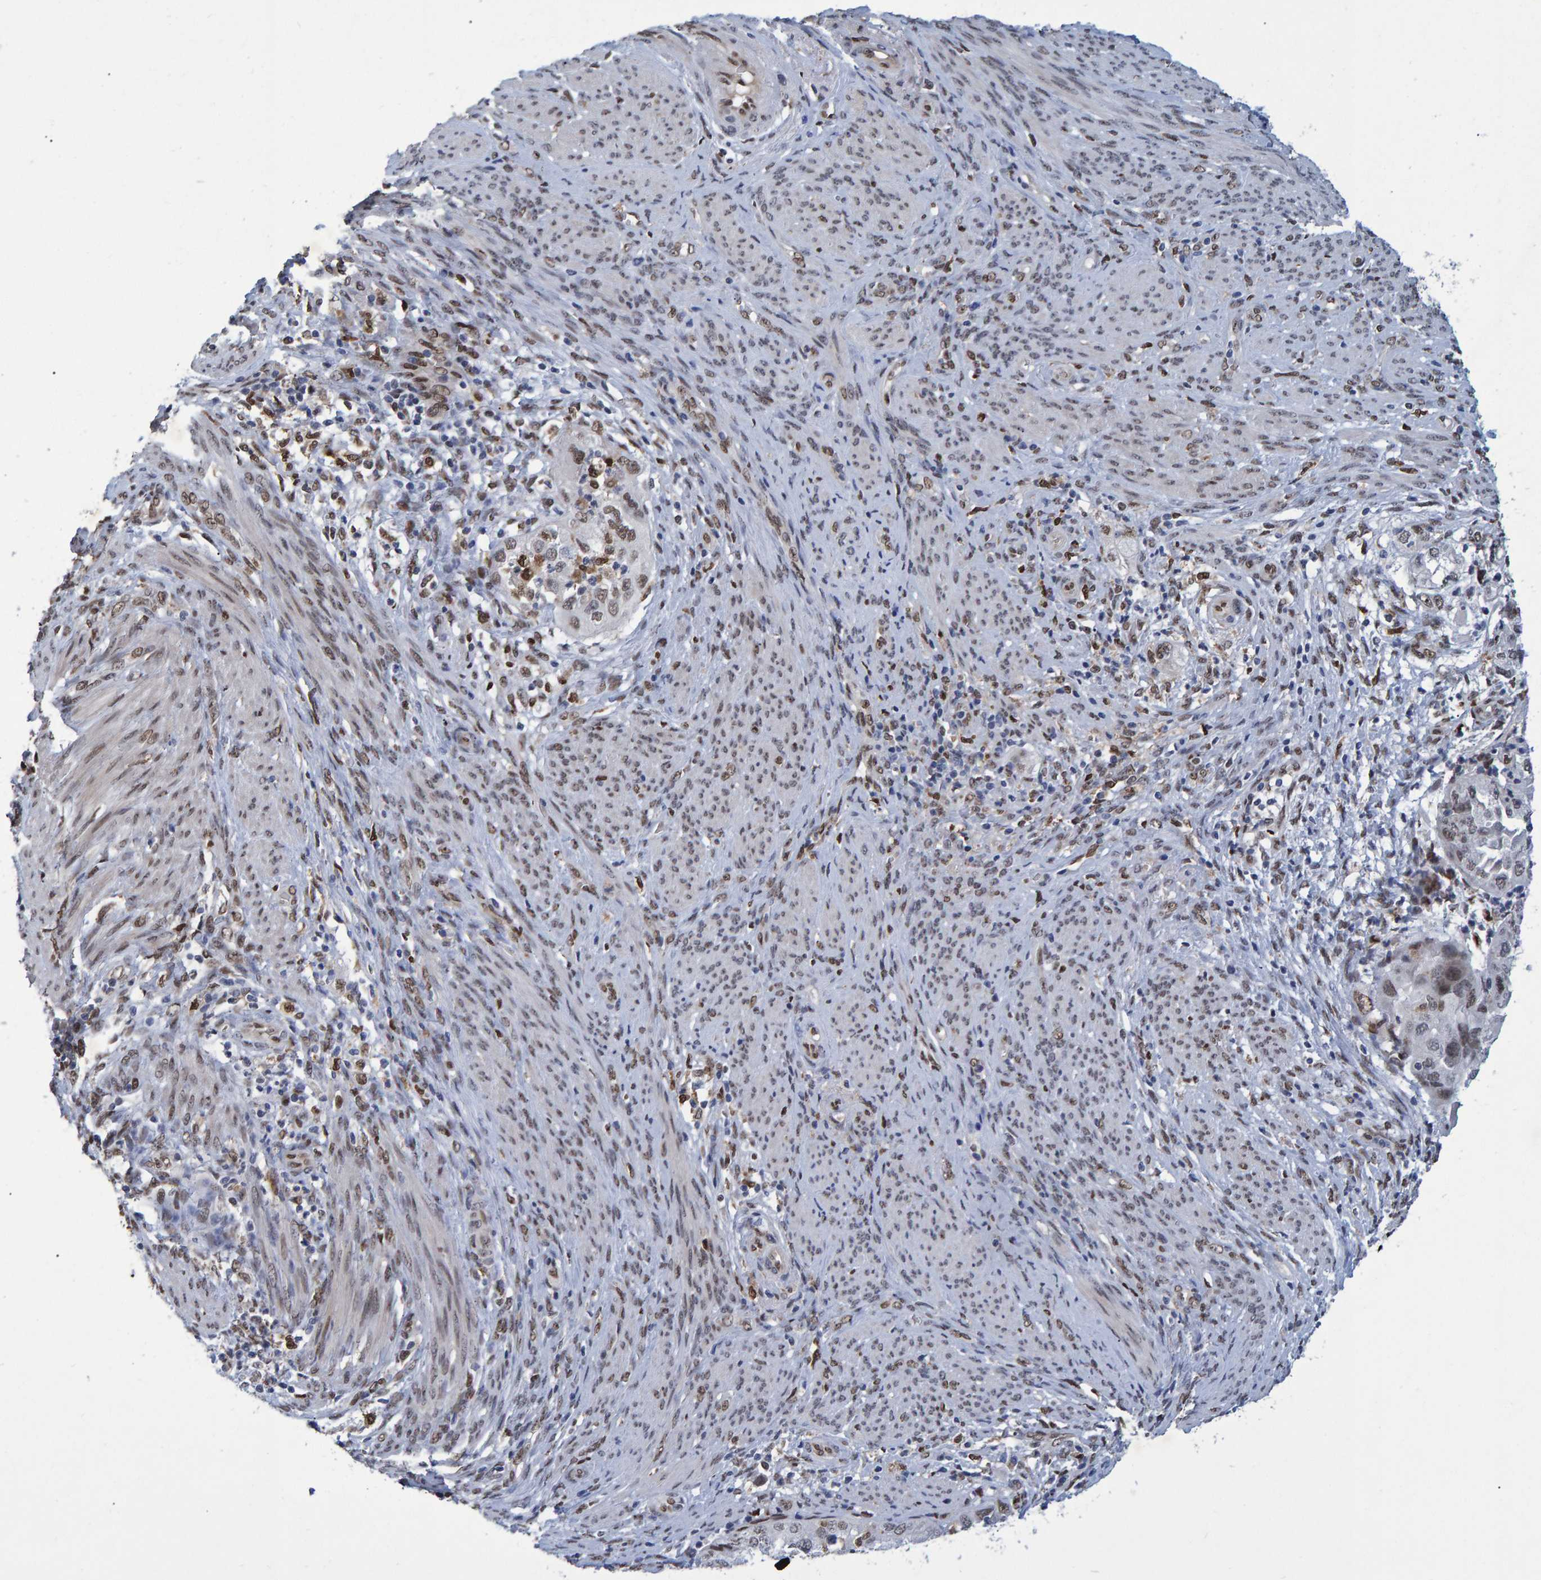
{"staining": {"intensity": "weak", "quantity": "25%-75%", "location": "nuclear"}, "tissue": "endometrial cancer", "cell_type": "Tumor cells", "image_type": "cancer", "snomed": [{"axis": "morphology", "description": "Adenocarcinoma, NOS"}, {"axis": "topography", "description": "Endometrium"}], "caption": "Immunohistochemistry photomicrograph of endometrial cancer stained for a protein (brown), which demonstrates low levels of weak nuclear staining in about 25%-75% of tumor cells.", "gene": "QKI", "patient": {"sex": "female", "age": 85}}